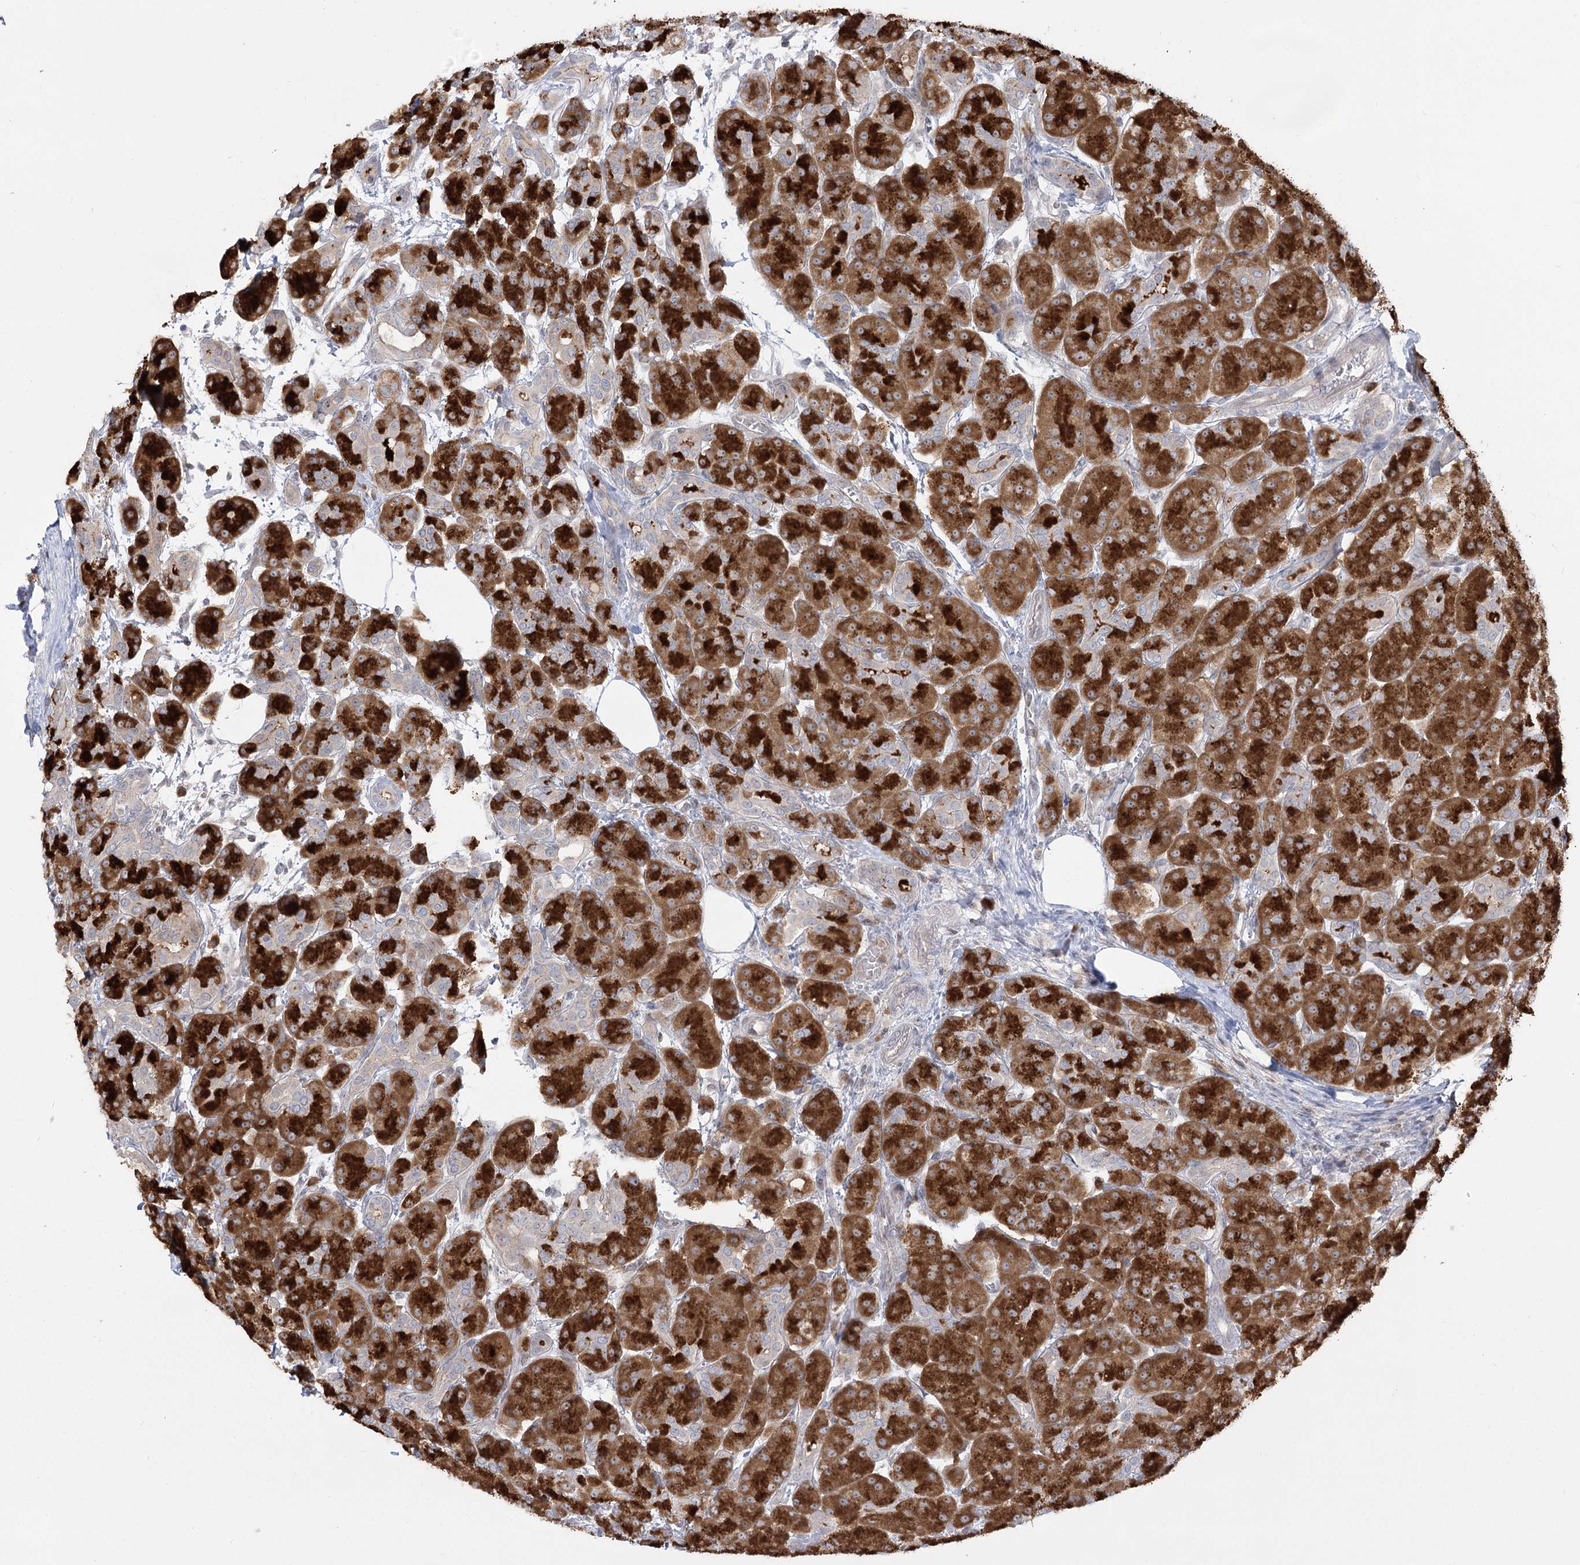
{"staining": {"intensity": "strong", "quantity": ">75%", "location": "cytoplasmic/membranous"}, "tissue": "pancreas", "cell_type": "Exocrine glandular cells", "image_type": "normal", "snomed": [{"axis": "morphology", "description": "Normal tissue, NOS"}, {"axis": "topography", "description": "Pancreas"}], "caption": "Exocrine glandular cells exhibit high levels of strong cytoplasmic/membranous staining in approximately >75% of cells in normal human pancreas.", "gene": "SYTL1", "patient": {"sex": "male", "age": 63}}